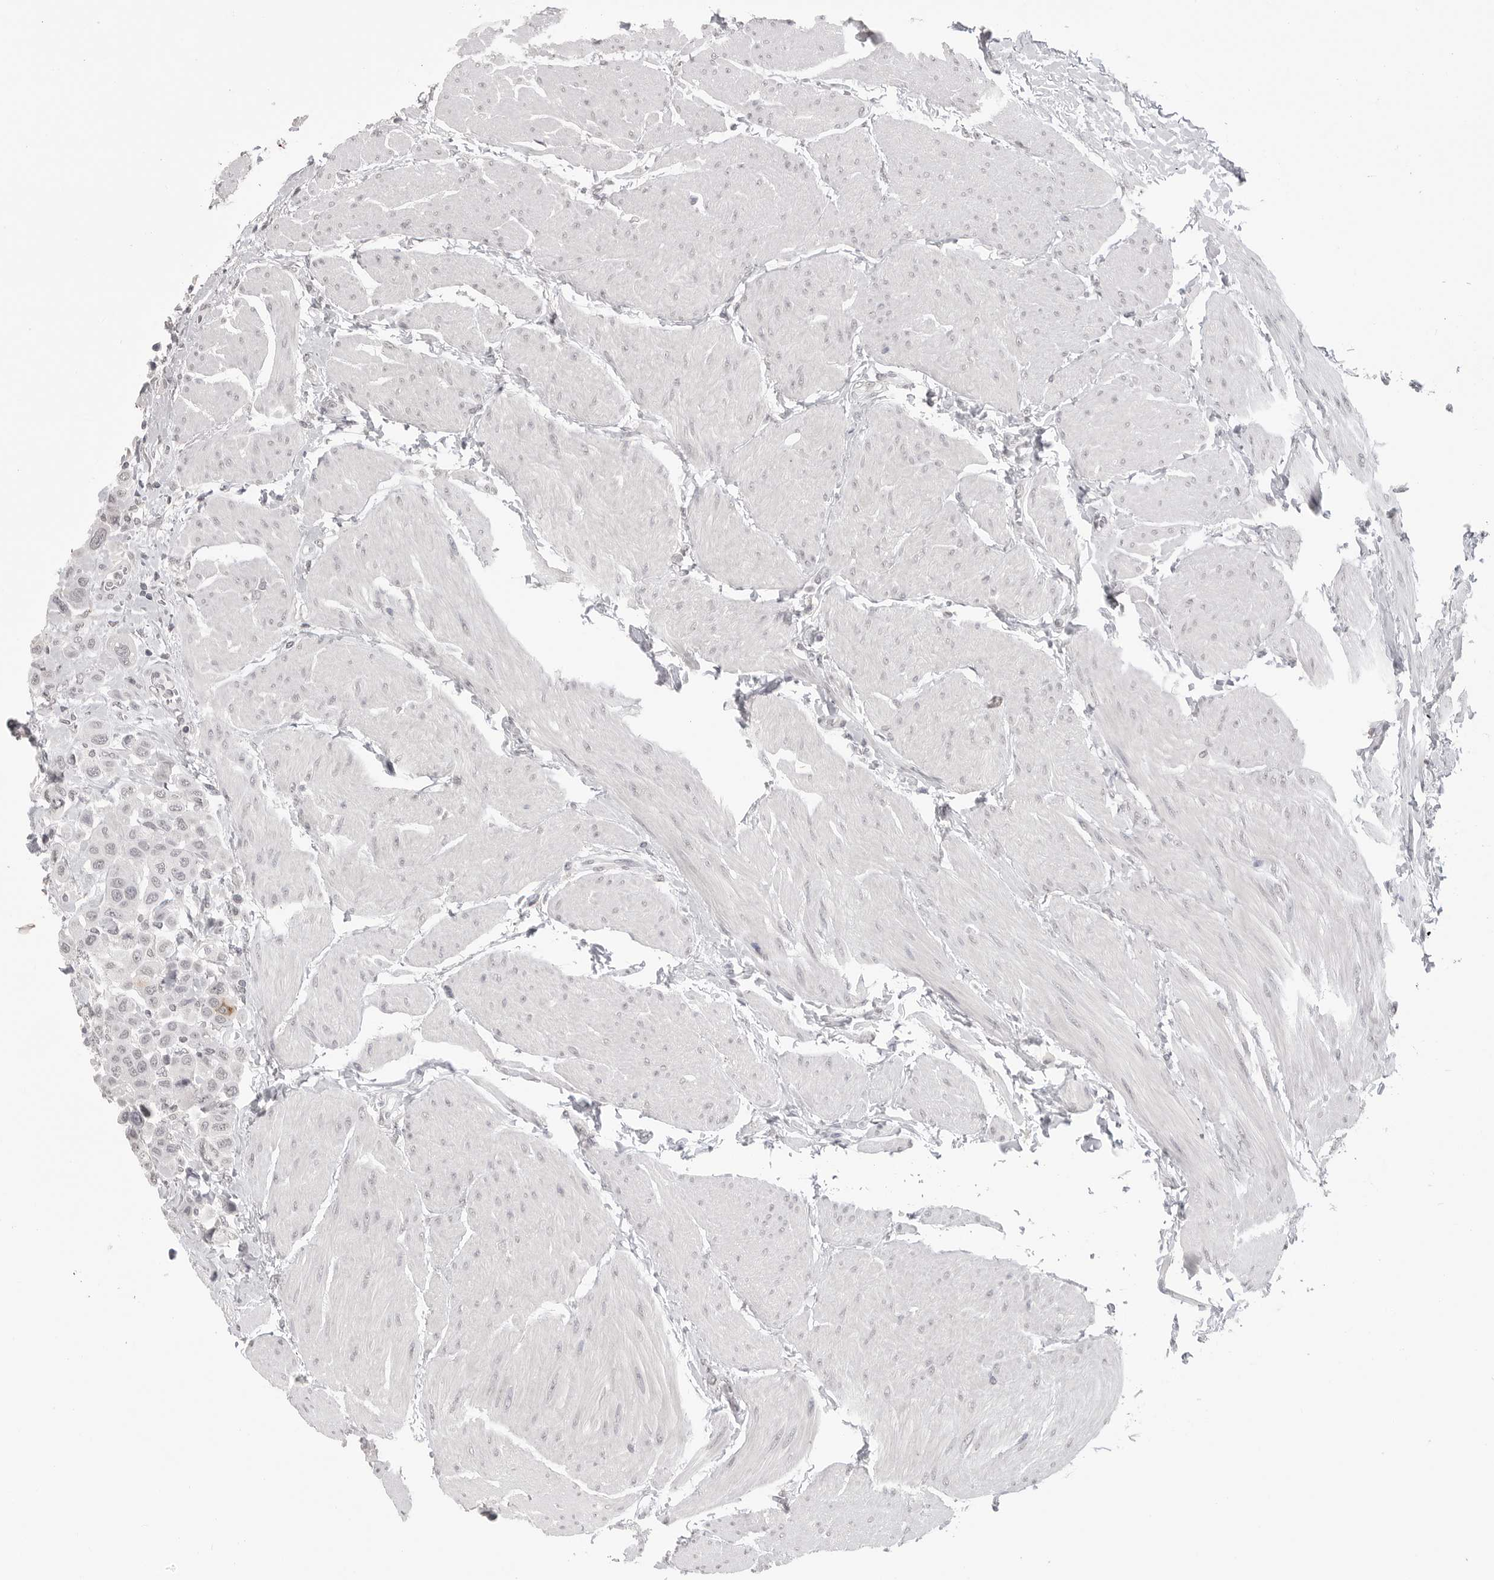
{"staining": {"intensity": "negative", "quantity": "none", "location": "none"}, "tissue": "urothelial cancer", "cell_type": "Tumor cells", "image_type": "cancer", "snomed": [{"axis": "morphology", "description": "Urothelial carcinoma, High grade"}, {"axis": "topography", "description": "Urinary bladder"}], "caption": "Immunohistochemistry (IHC) photomicrograph of neoplastic tissue: human high-grade urothelial carcinoma stained with DAB (3,3'-diaminobenzidine) shows no significant protein positivity in tumor cells.", "gene": "PRSS1", "patient": {"sex": "male", "age": 50}}